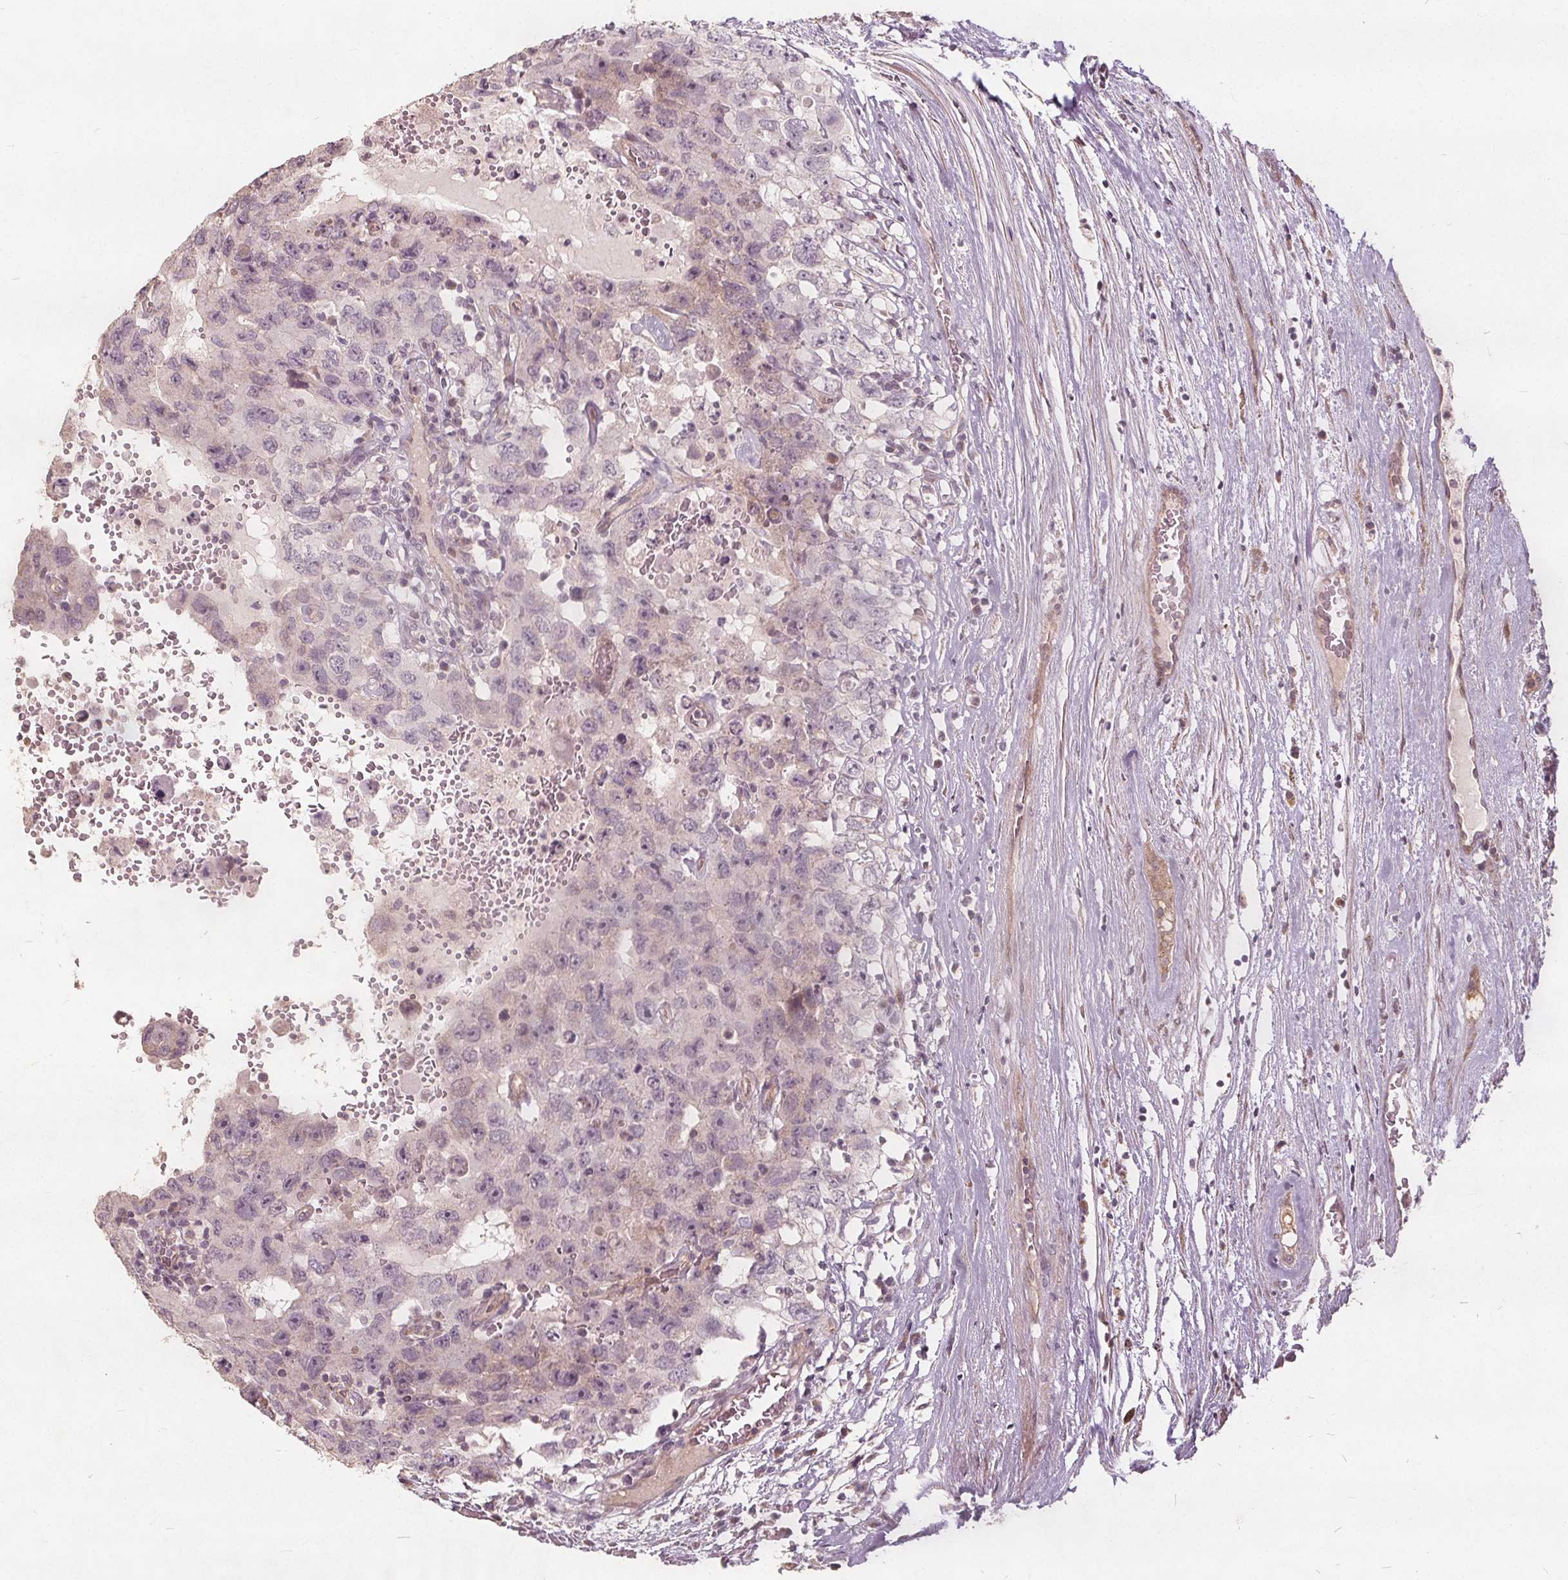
{"staining": {"intensity": "weak", "quantity": "<25%", "location": "cytoplasmic/membranous"}, "tissue": "testis cancer", "cell_type": "Tumor cells", "image_type": "cancer", "snomed": [{"axis": "morphology", "description": "Carcinoma, Embryonal, NOS"}, {"axis": "topography", "description": "Testis"}], "caption": "The IHC image has no significant positivity in tumor cells of embryonal carcinoma (testis) tissue. (Brightfield microscopy of DAB IHC at high magnification).", "gene": "PTPRT", "patient": {"sex": "male", "age": 26}}